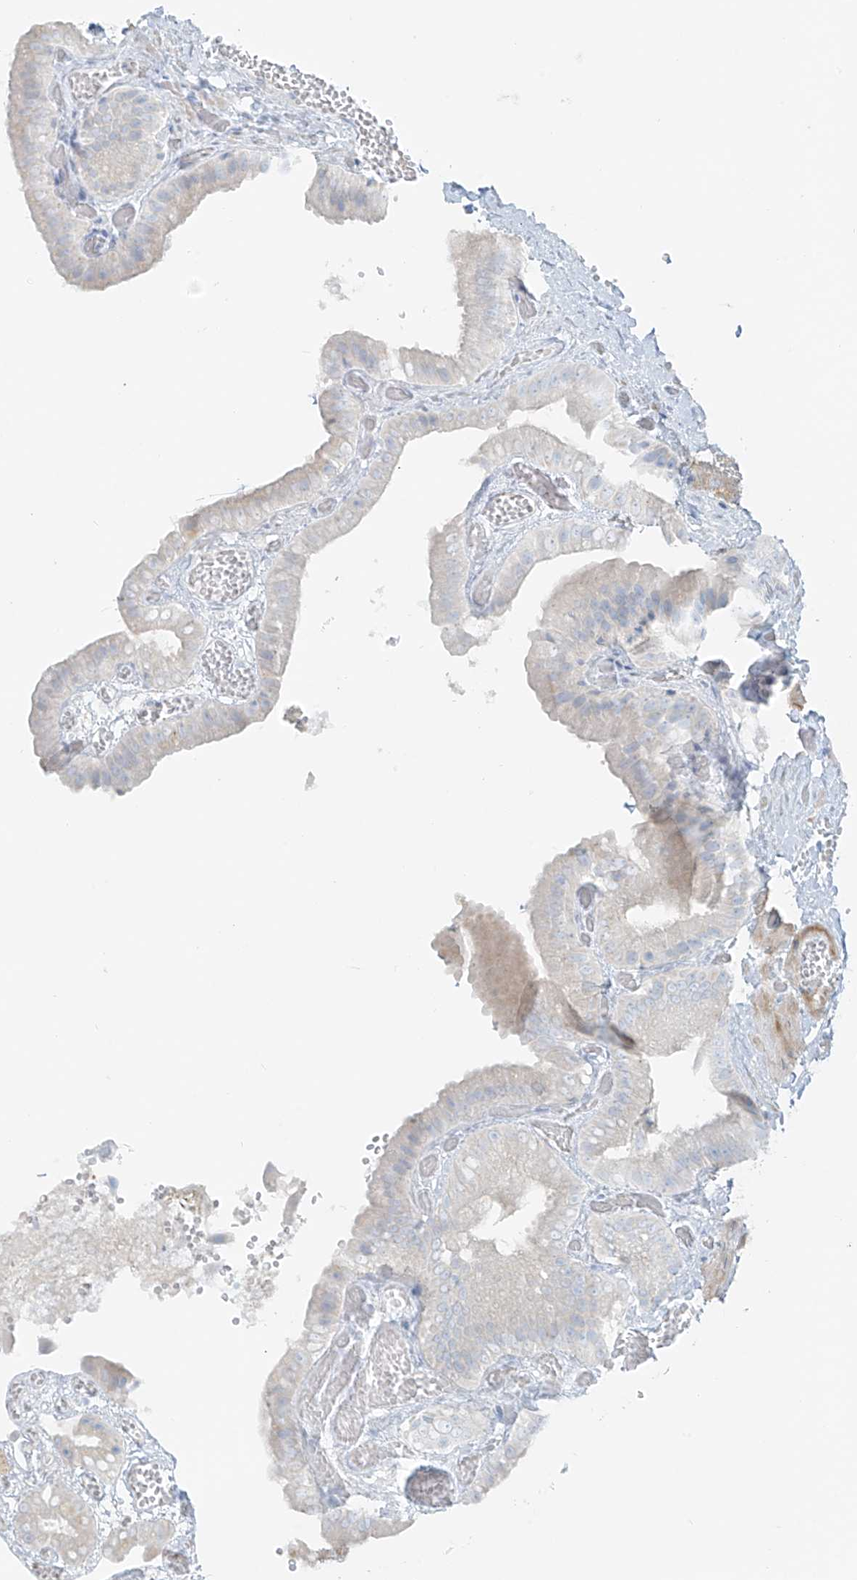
{"staining": {"intensity": "negative", "quantity": "none", "location": "none"}, "tissue": "gallbladder", "cell_type": "Glandular cells", "image_type": "normal", "snomed": [{"axis": "morphology", "description": "Normal tissue, NOS"}, {"axis": "topography", "description": "Gallbladder"}], "caption": "Image shows no significant protein expression in glandular cells of normal gallbladder. (DAB IHC, high magnification).", "gene": "SMCP", "patient": {"sex": "female", "age": 64}}